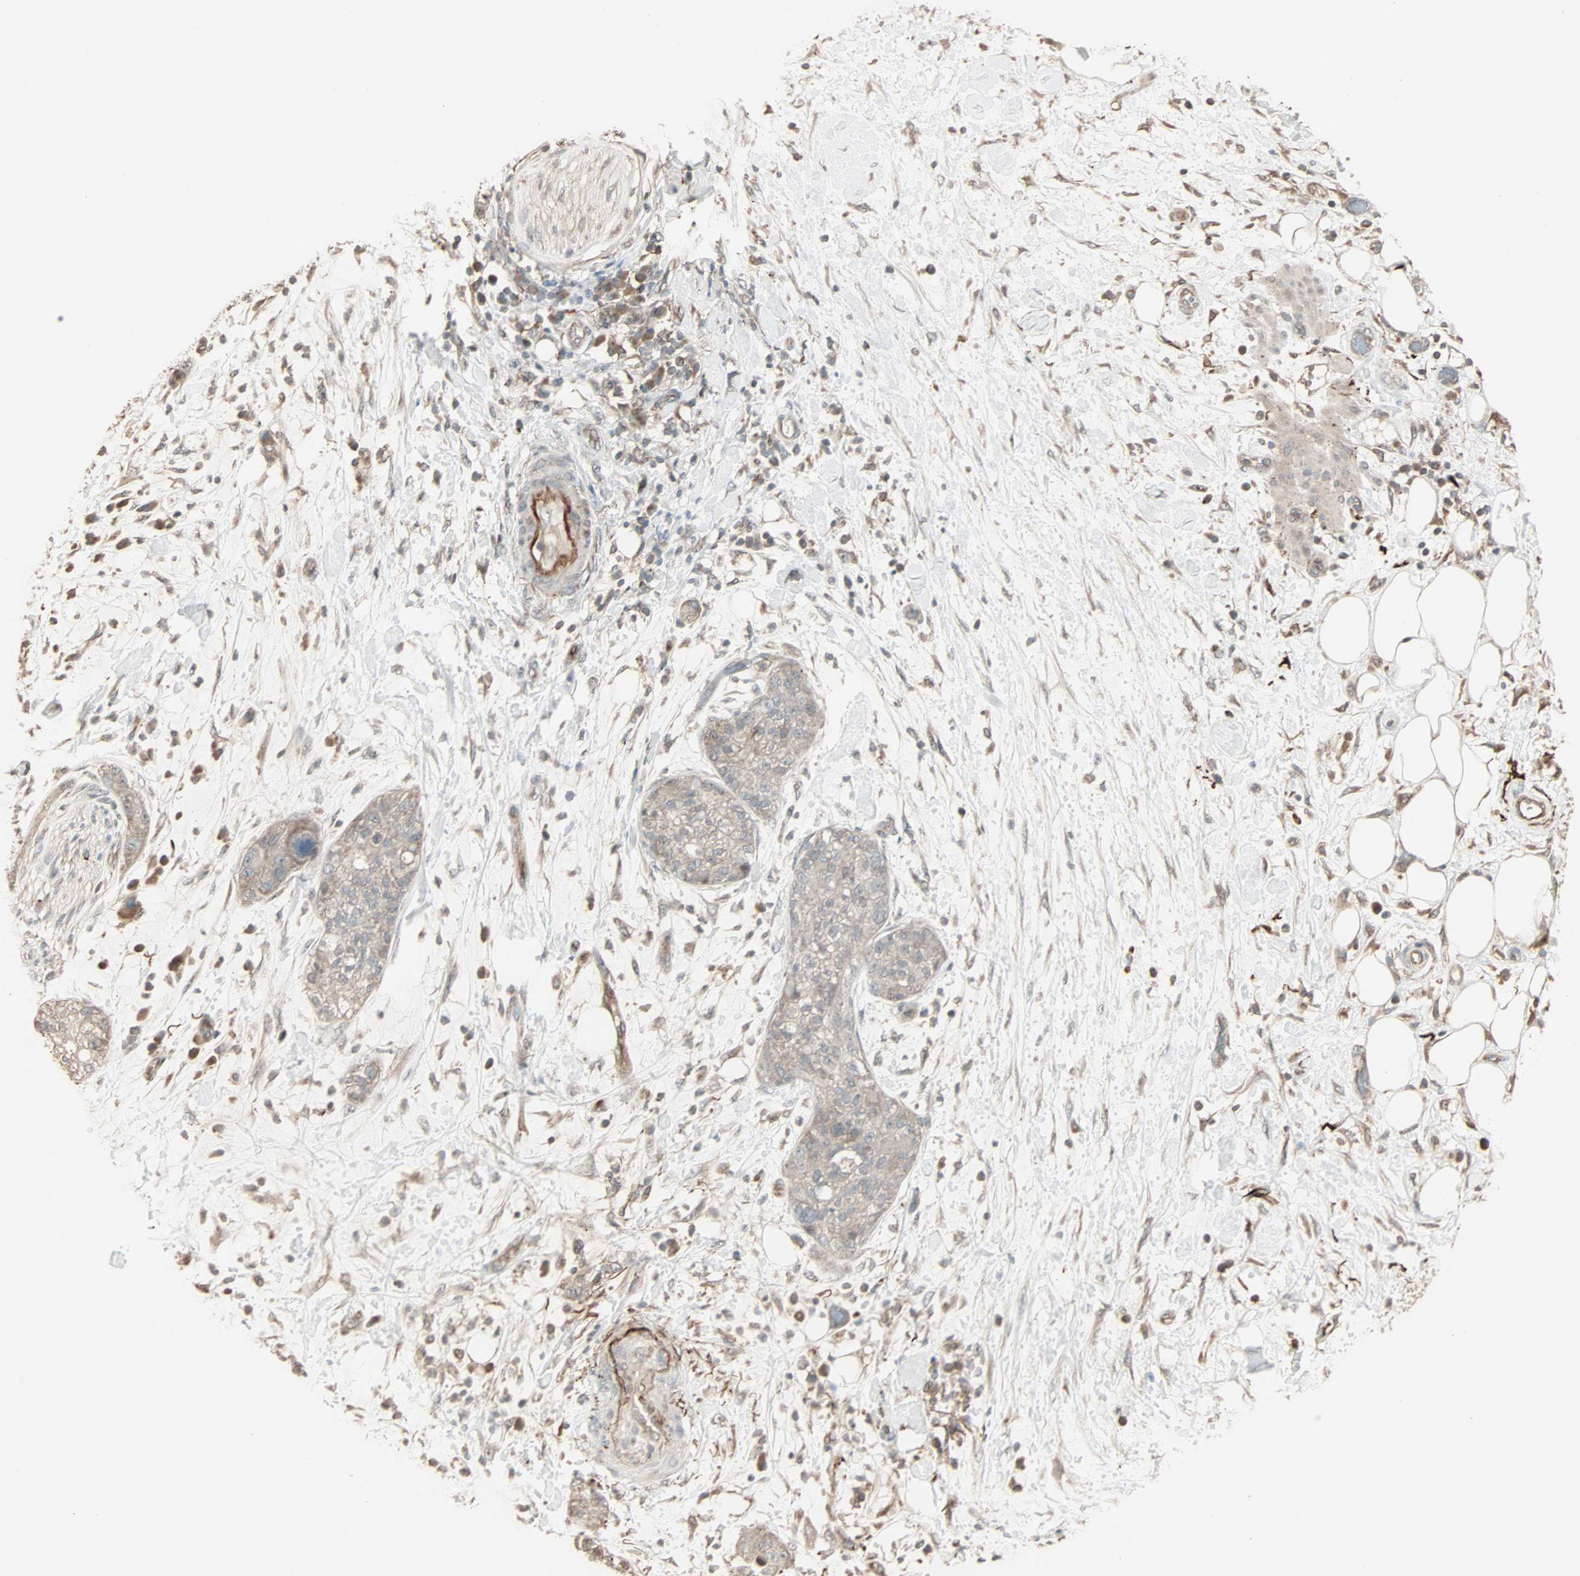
{"staining": {"intensity": "weak", "quantity": "25%-75%", "location": "cytoplasmic/membranous"}, "tissue": "pancreatic cancer", "cell_type": "Tumor cells", "image_type": "cancer", "snomed": [{"axis": "morphology", "description": "Adenocarcinoma, NOS"}, {"axis": "topography", "description": "Pancreas"}], "caption": "Pancreatic adenocarcinoma stained with a brown dye reveals weak cytoplasmic/membranous positive staining in approximately 25%-75% of tumor cells.", "gene": "CALCRL", "patient": {"sex": "female", "age": 78}}